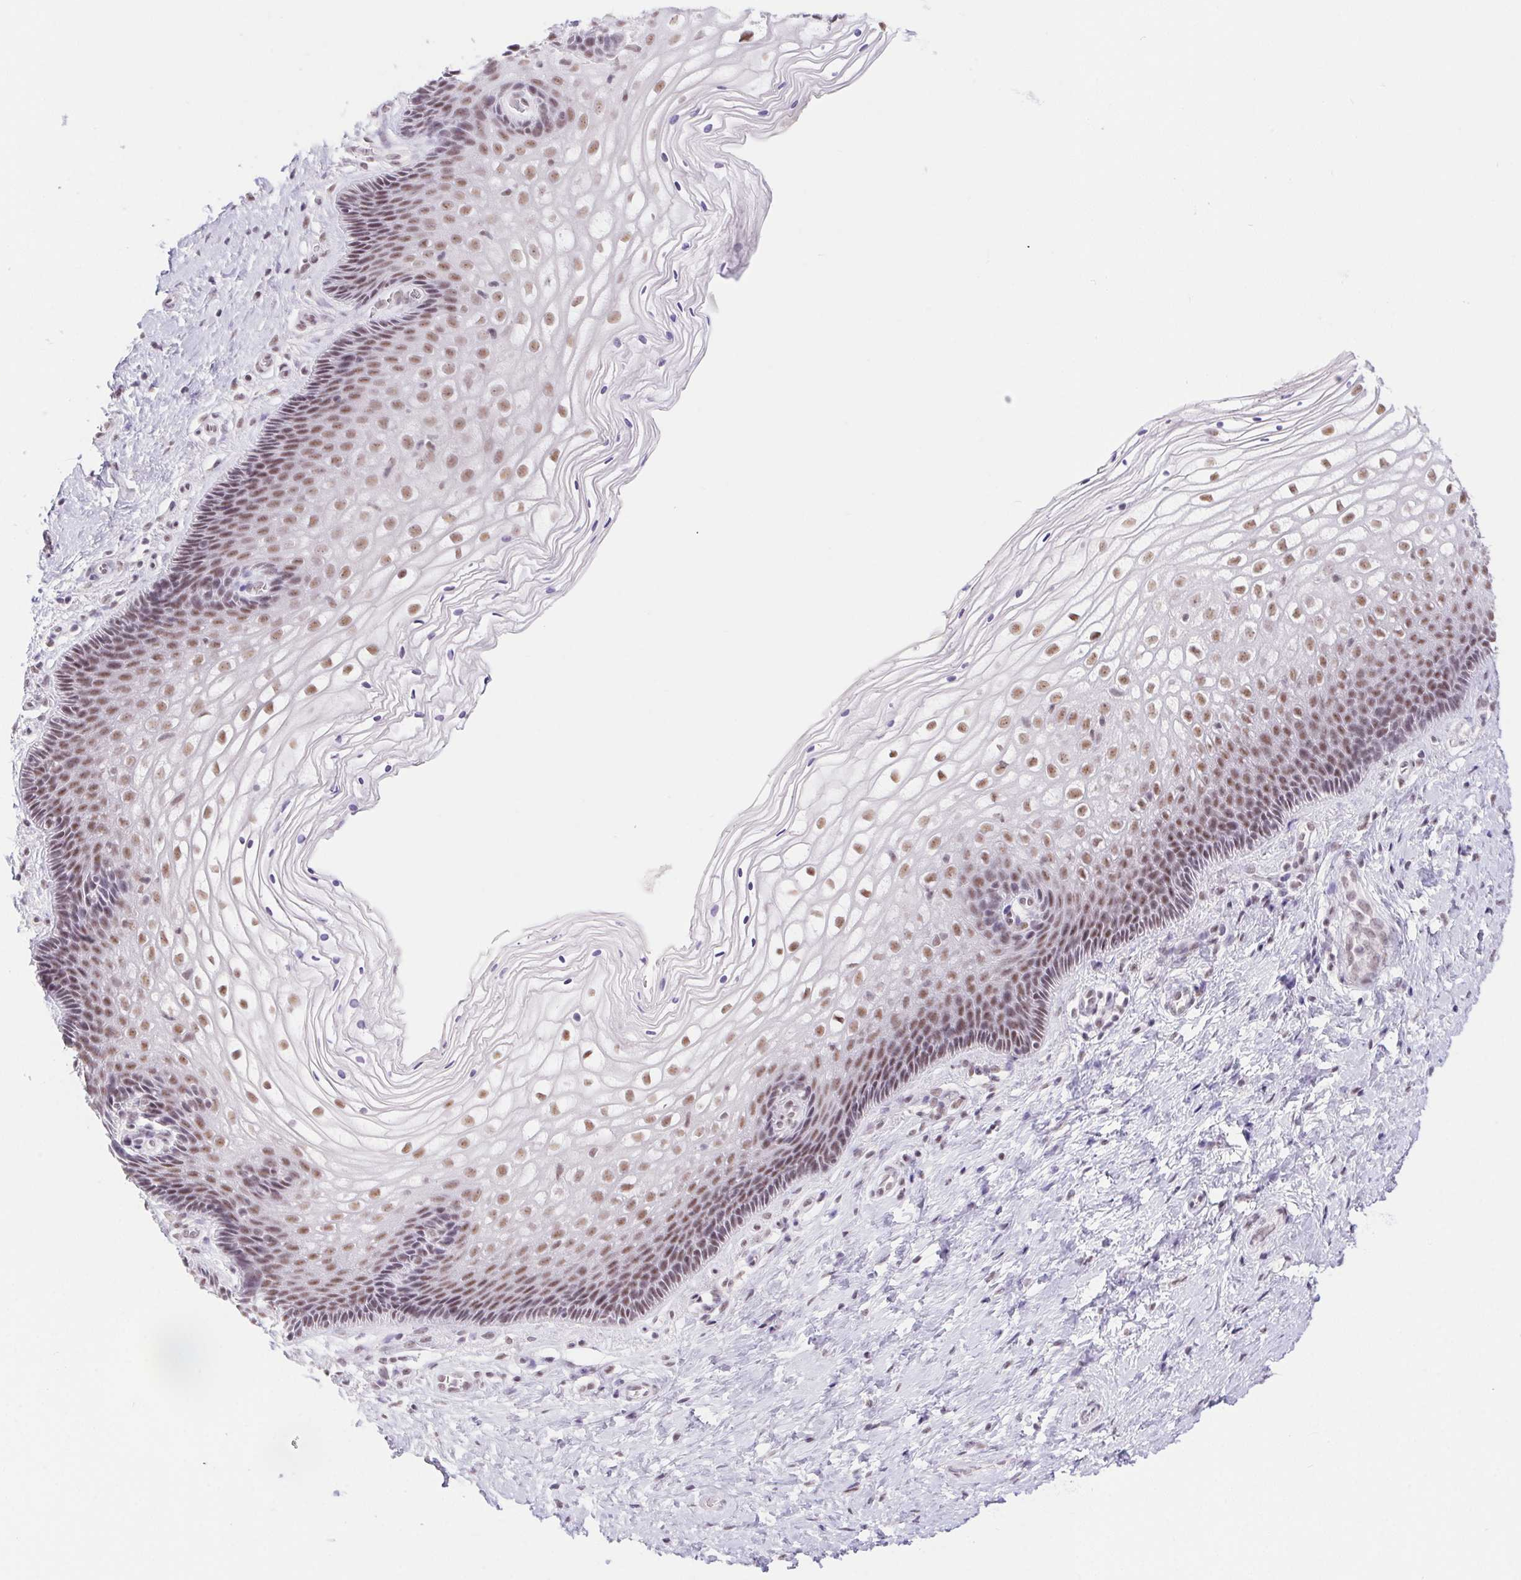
{"staining": {"intensity": "moderate", "quantity": ">75%", "location": "nuclear"}, "tissue": "cervix", "cell_type": "Glandular cells", "image_type": "normal", "snomed": [{"axis": "morphology", "description": "Normal tissue, NOS"}, {"axis": "topography", "description": "Cervix"}], "caption": "High-magnification brightfield microscopy of unremarkable cervix stained with DAB (3,3'-diaminobenzidine) (brown) and counterstained with hematoxylin (blue). glandular cells exhibit moderate nuclear staining is seen in approximately>75% of cells.", "gene": "DDX17", "patient": {"sex": "female", "age": 34}}